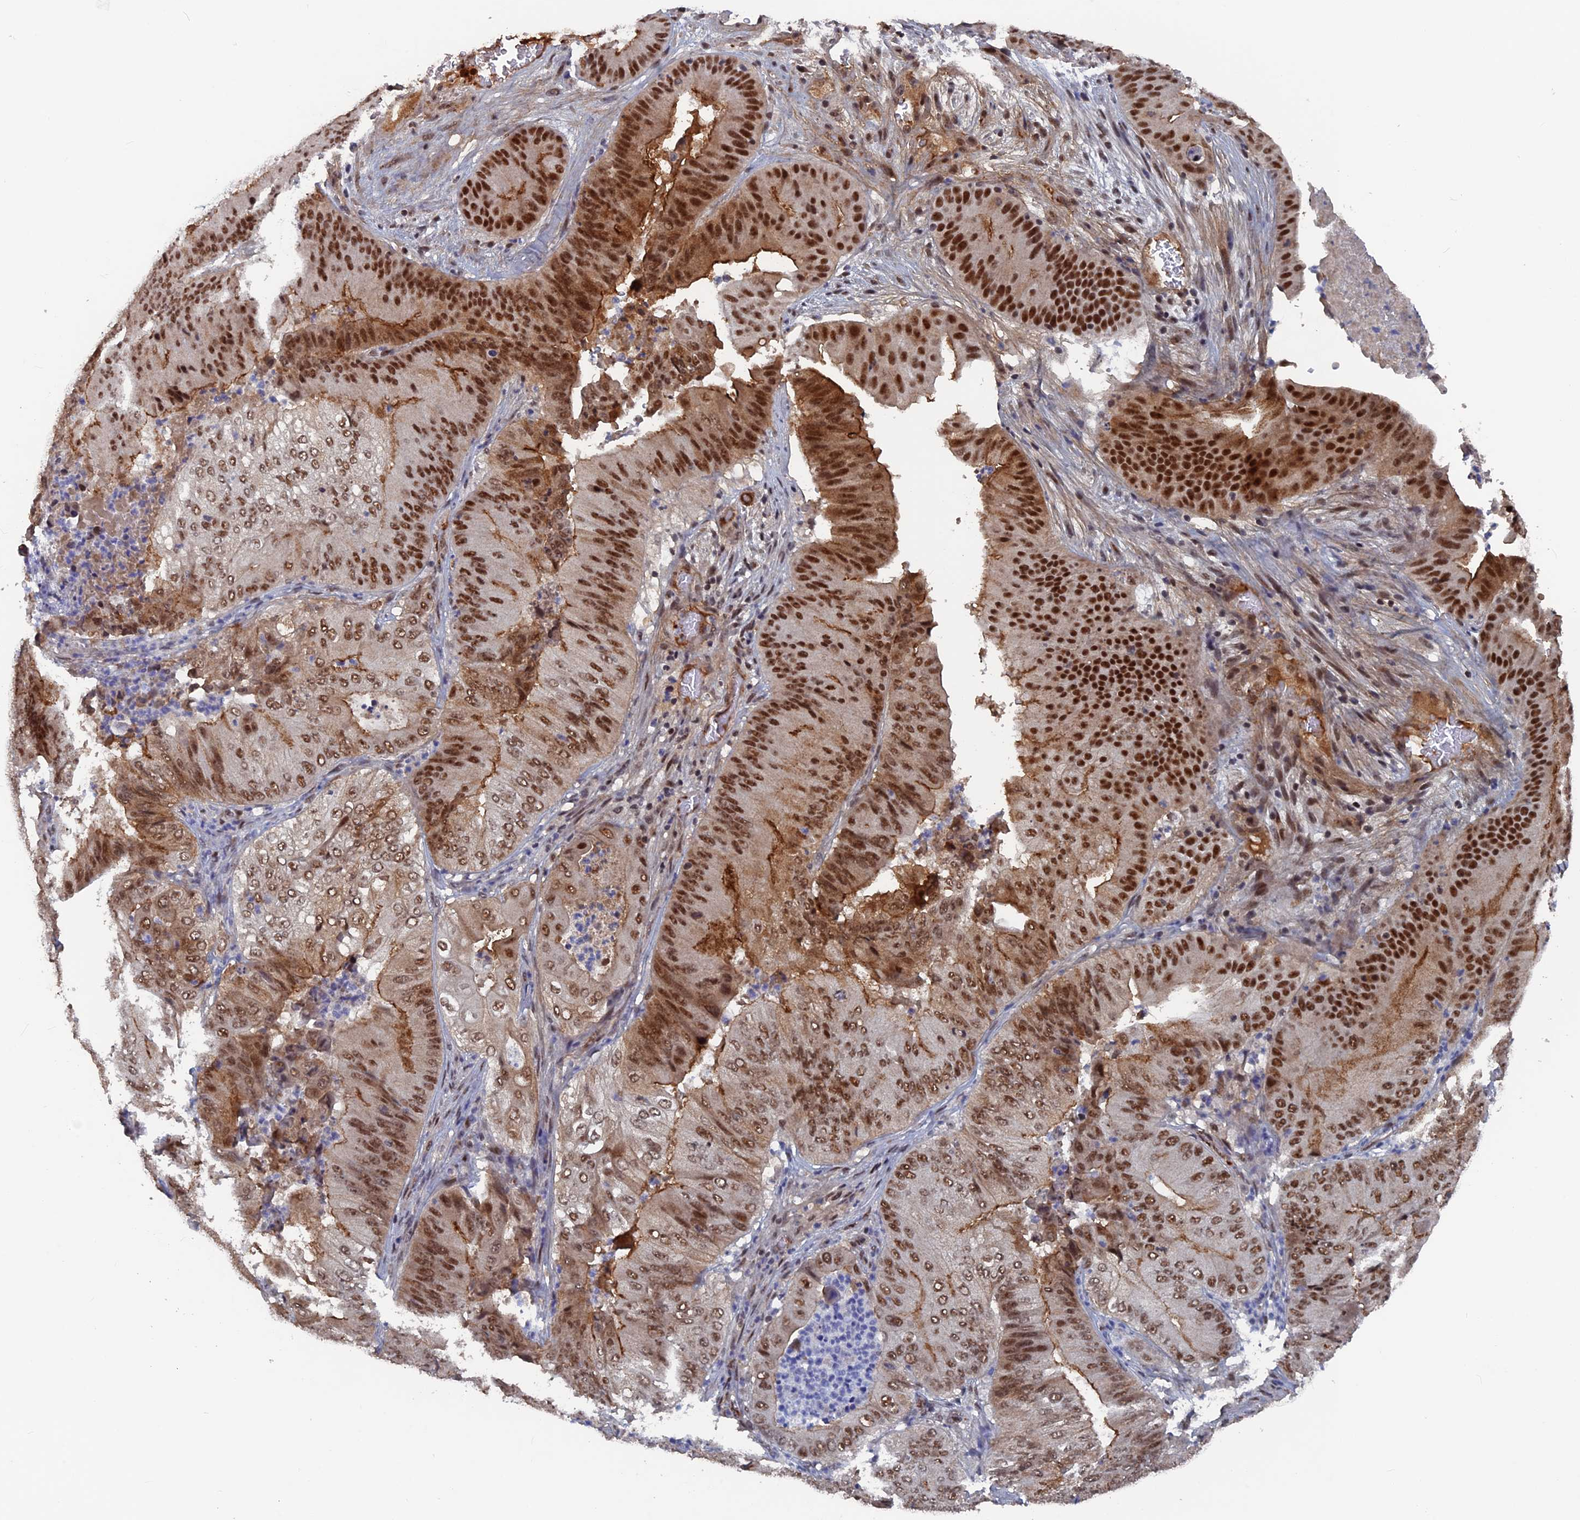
{"staining": {"intensity": "strong", "quantity": ">75%", "location": "cytoplasmic/membranous,nuclear"}, "tissue": "pancreatic cancer", "cell_type": "Tumor cells", "image_type": "cancer", "snomed": [{"axis": "morphology", "description": "Adenocarcinoma, NOS"}, {"axis": "topography", "description": "Pancreas"}], "caption": "Tumor cells demonstrate high levels of strong cytoplasmic/membranous and nuclear expression in approximately >75% of cells in adenocarcinoma (pancreatic). (DAB (3,3'-diaminobenzidine) IHC, brown staining for protein, blue staining for nuclei).", "gene": "SH3D21", "patient": {"sex": "female", "age": 77}}